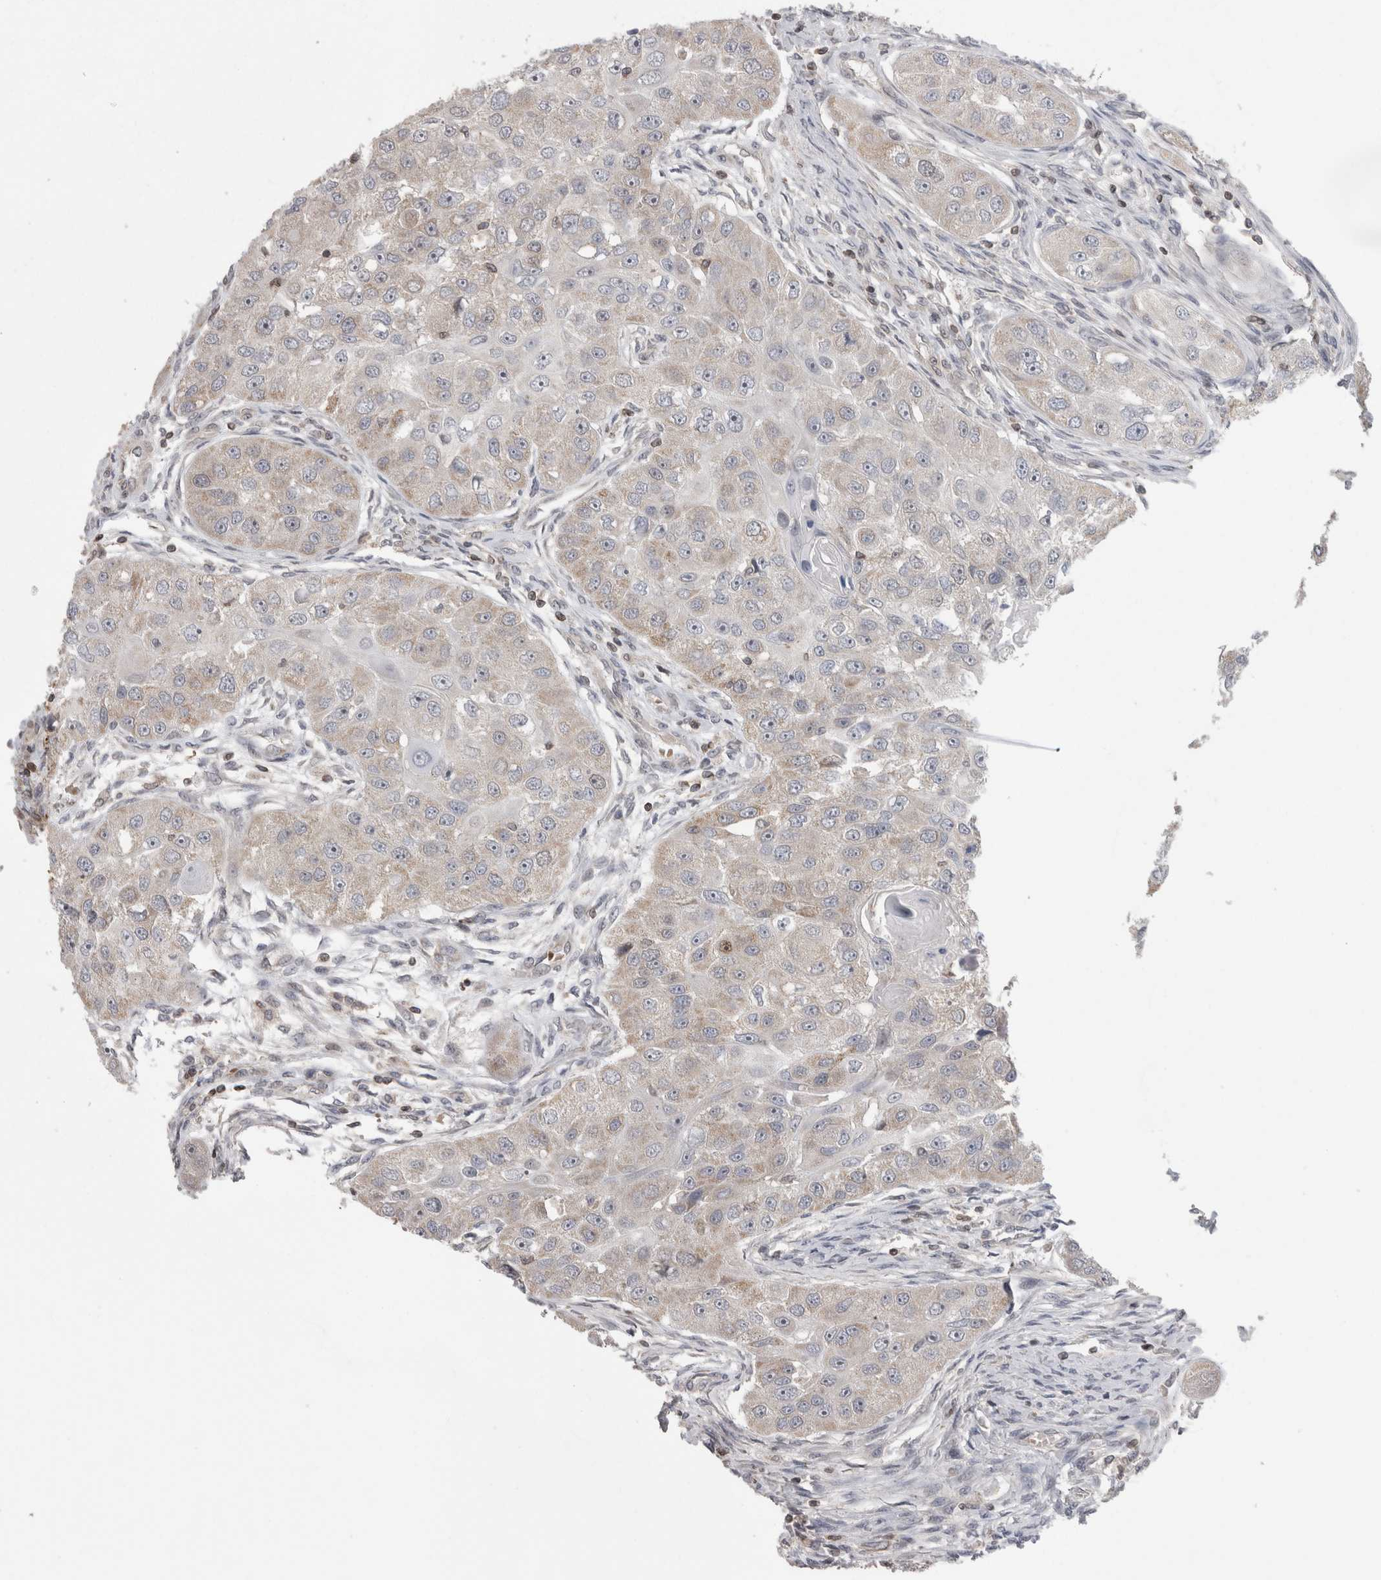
{"staining": {"intensity": "weak", "quantity": "25%-75%", "location": "cytoplasmic/membranous"}, "tissue": "head and neck cancer", "cell_type": "Tumor cells", "image_type": "cancer", "snomed": [{"axis": "morphology", "description": "Normal tissue, NOS"}, {"axis": "morphology", "description": "Squamous cell carcinoma, NOS"}, {"axis": "topography", "description": "Skeletal muscle"}, {"axis": "topography", "description": "Head-Neck"}], "caption": "An image showing weak cytoplasmic/membranous staining in approximately 25%-75% of tumor cells in head and neck cancer (squamous cell carcinoma), as visualized by brown immunohistochemical staining.", "gene": "DARS2", "patient": {"sex": "male", "age": 51}}